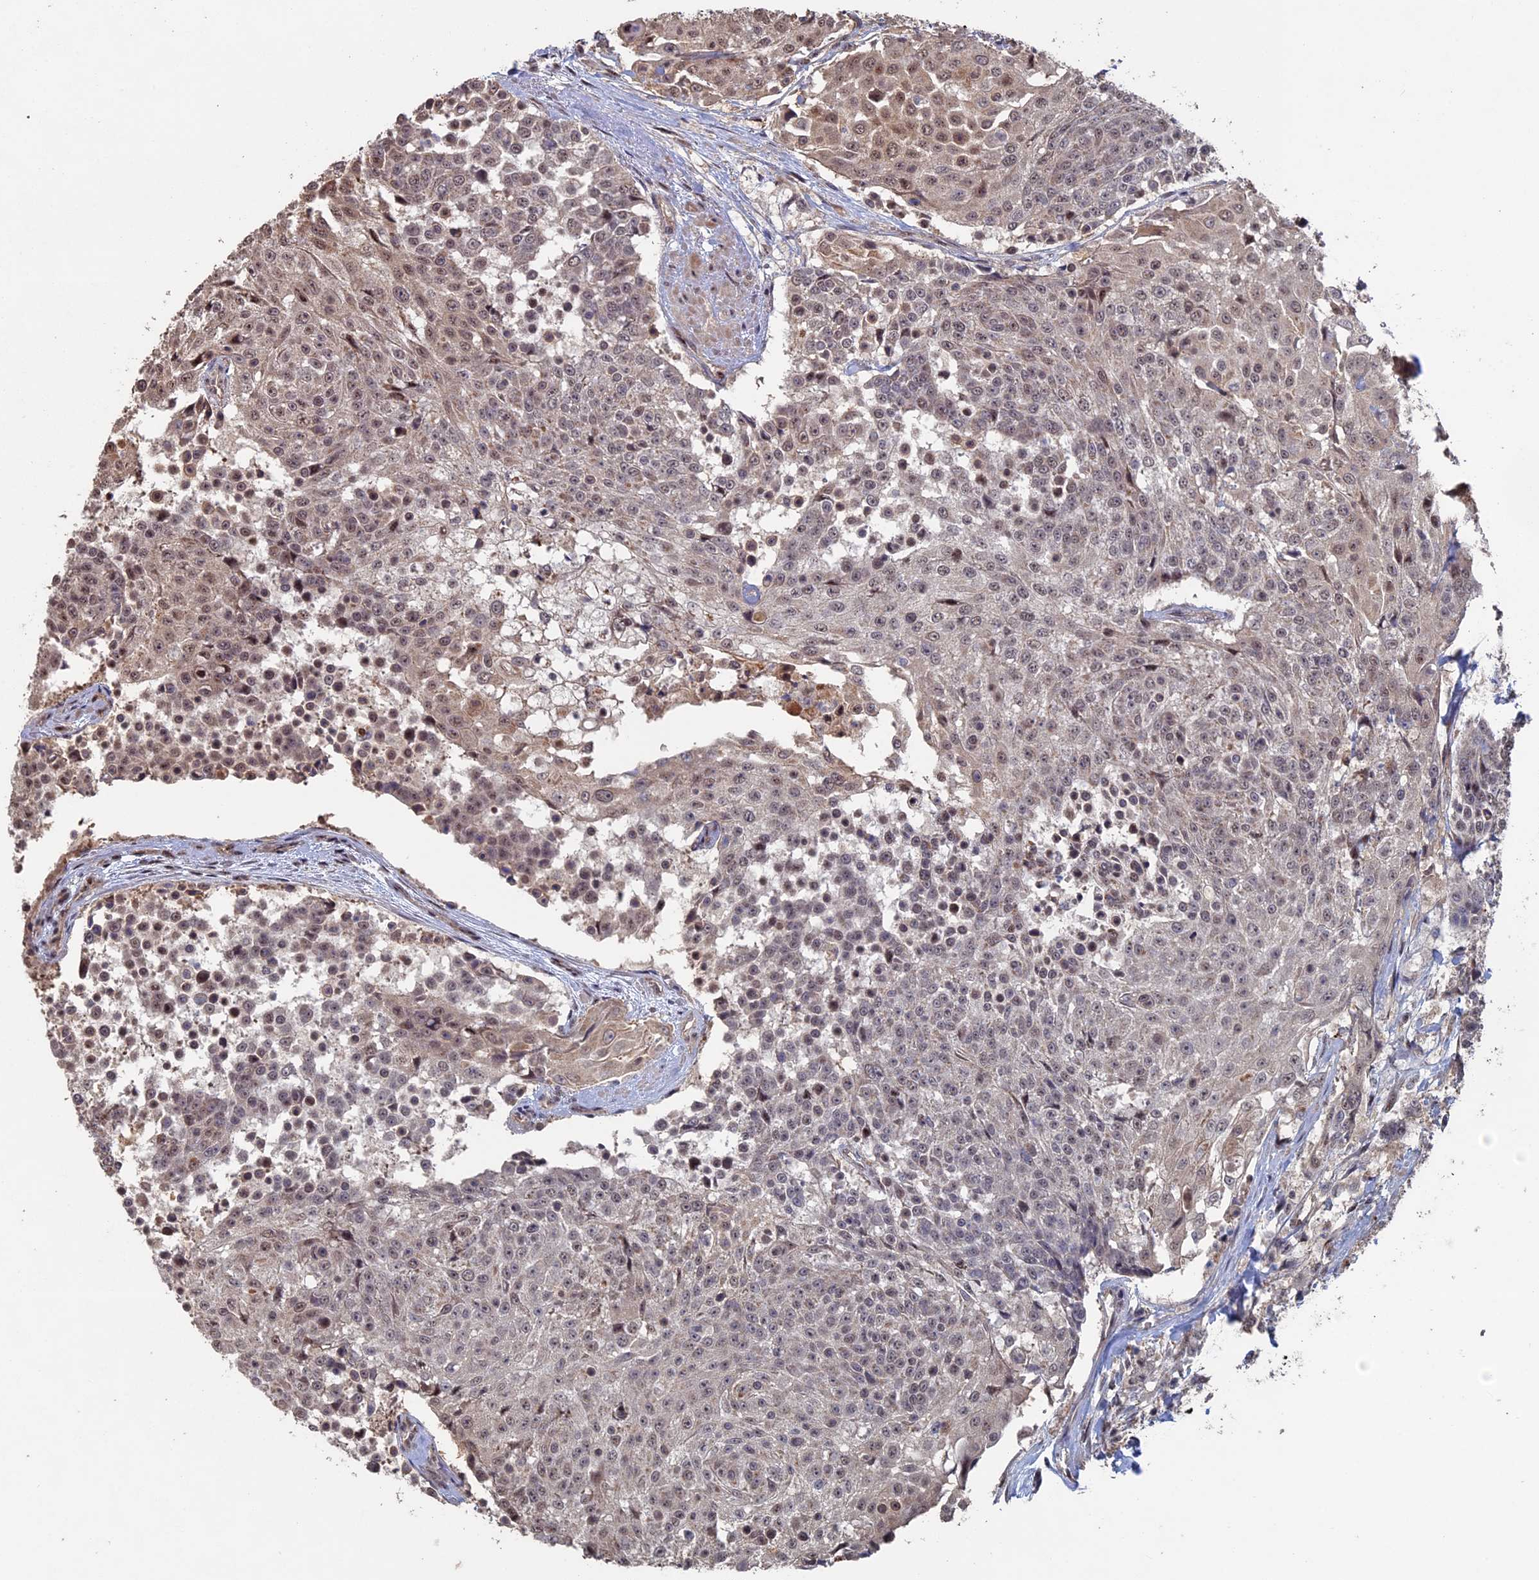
{"staining": {"intensity": "weak", "quantity": ">75%", "location": "nuclear"}, "tissue": "urothelial cancer", "cell_type": "Tumor cells", "image_type": "cancer", "snomed": [{"axis": "morphology", "description": "Urothelial carcinoma, High grade"}, {"axis": "topography", "description": "Urinary bladder"}], "caption": "Urothelial cancer stained for a protein (brown) displays weak nuclear positive positivity in about >75% of tumor cells.", "gene": "KIAA1328", "patient": {"sex": "female", "age": 63}}